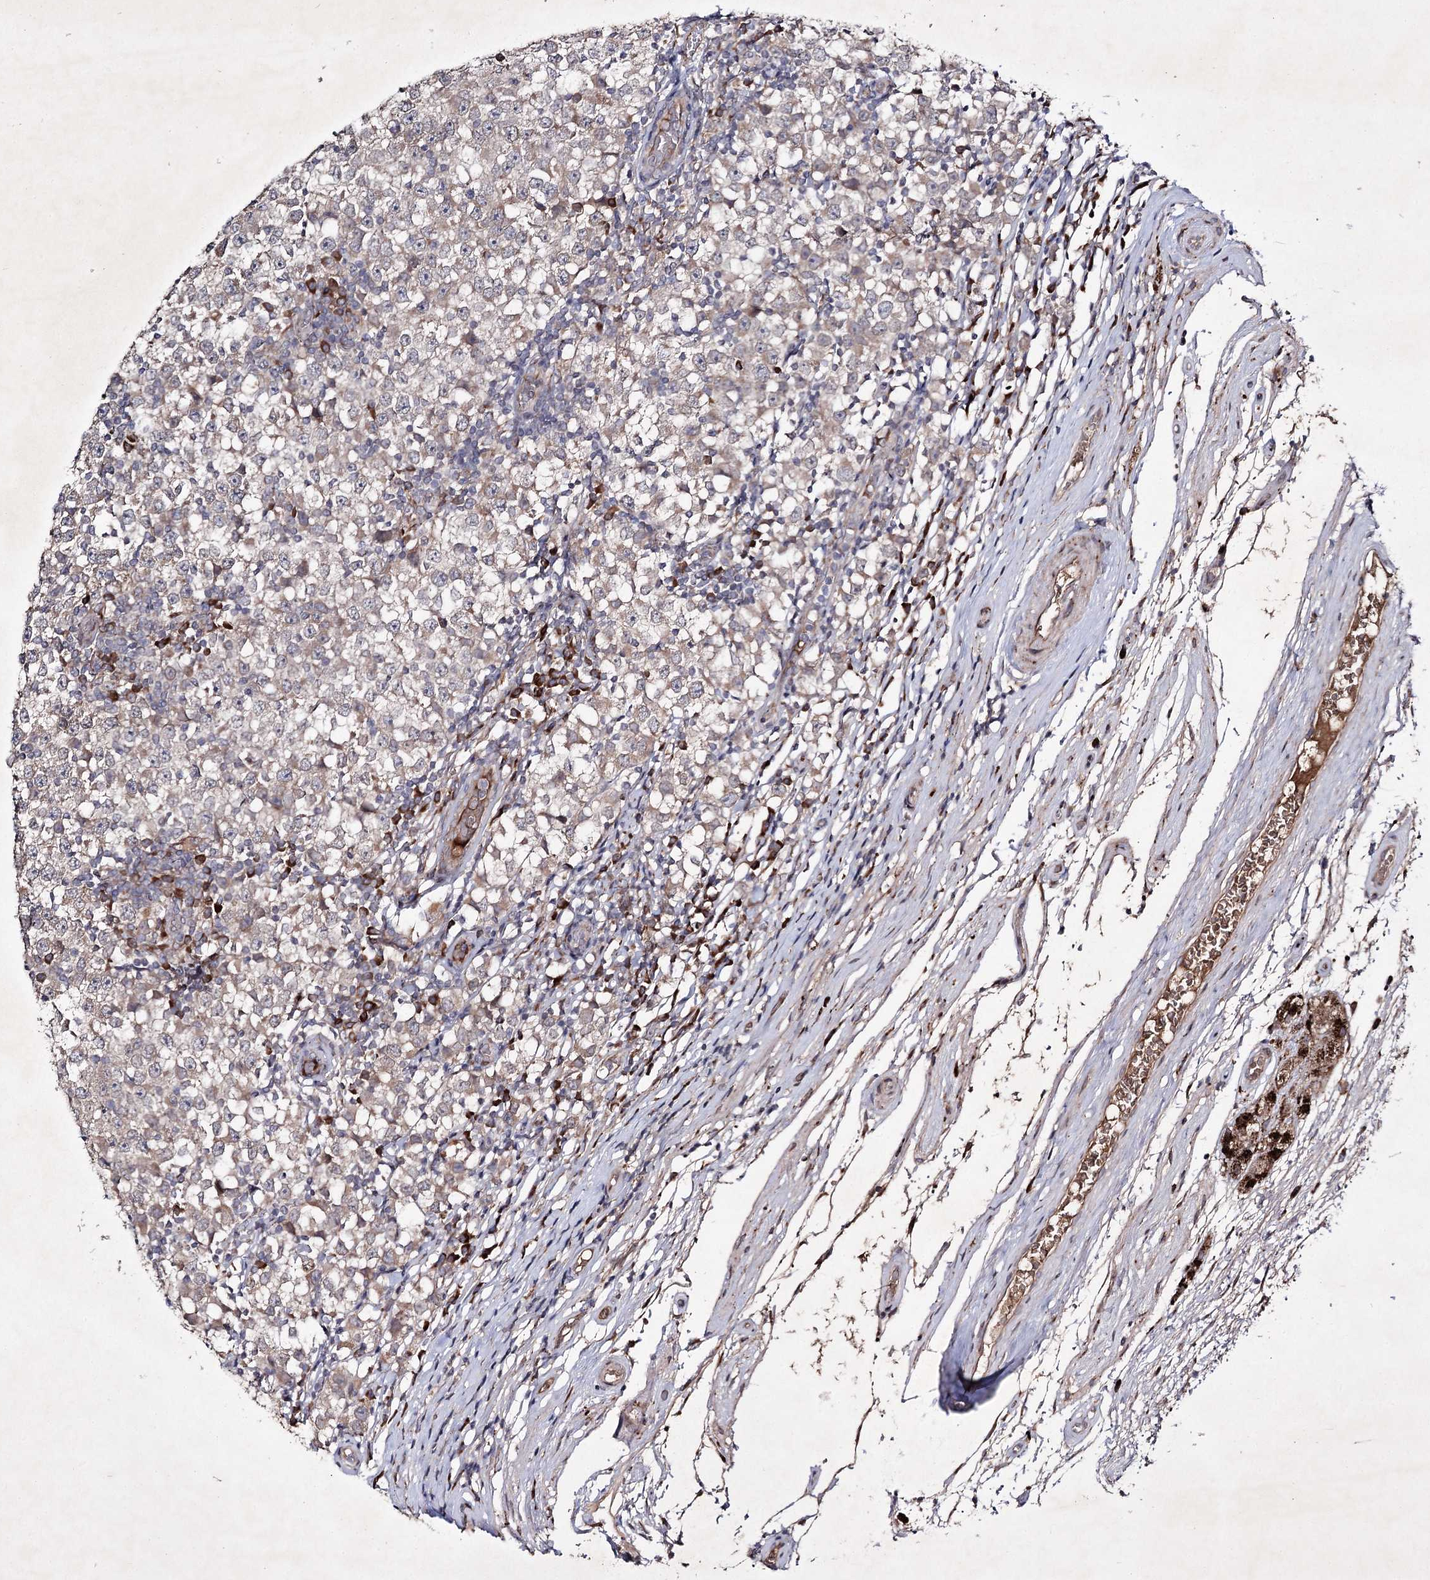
{"staining": {"intensity": "weak", "quantity": "25%-75%", "location": "cytoplasmic/membranous"}, "tissue": "testis cancer", "cell_type": "Tumor cells", "image_type": "cancer", "snomed": [{"axis": "morphology", "description": "Seminoma, NOS"}, {"axis": "topography", "description": "Testis"}], "caption": "Weak cytoplasmic/membranous positivity for a protein is appreciated in approximately 25%-75% of tumor cells of seminoma (testis) using IHC.", "gene": "ALG9", "patient": {"sex": "male", "age": 65}}